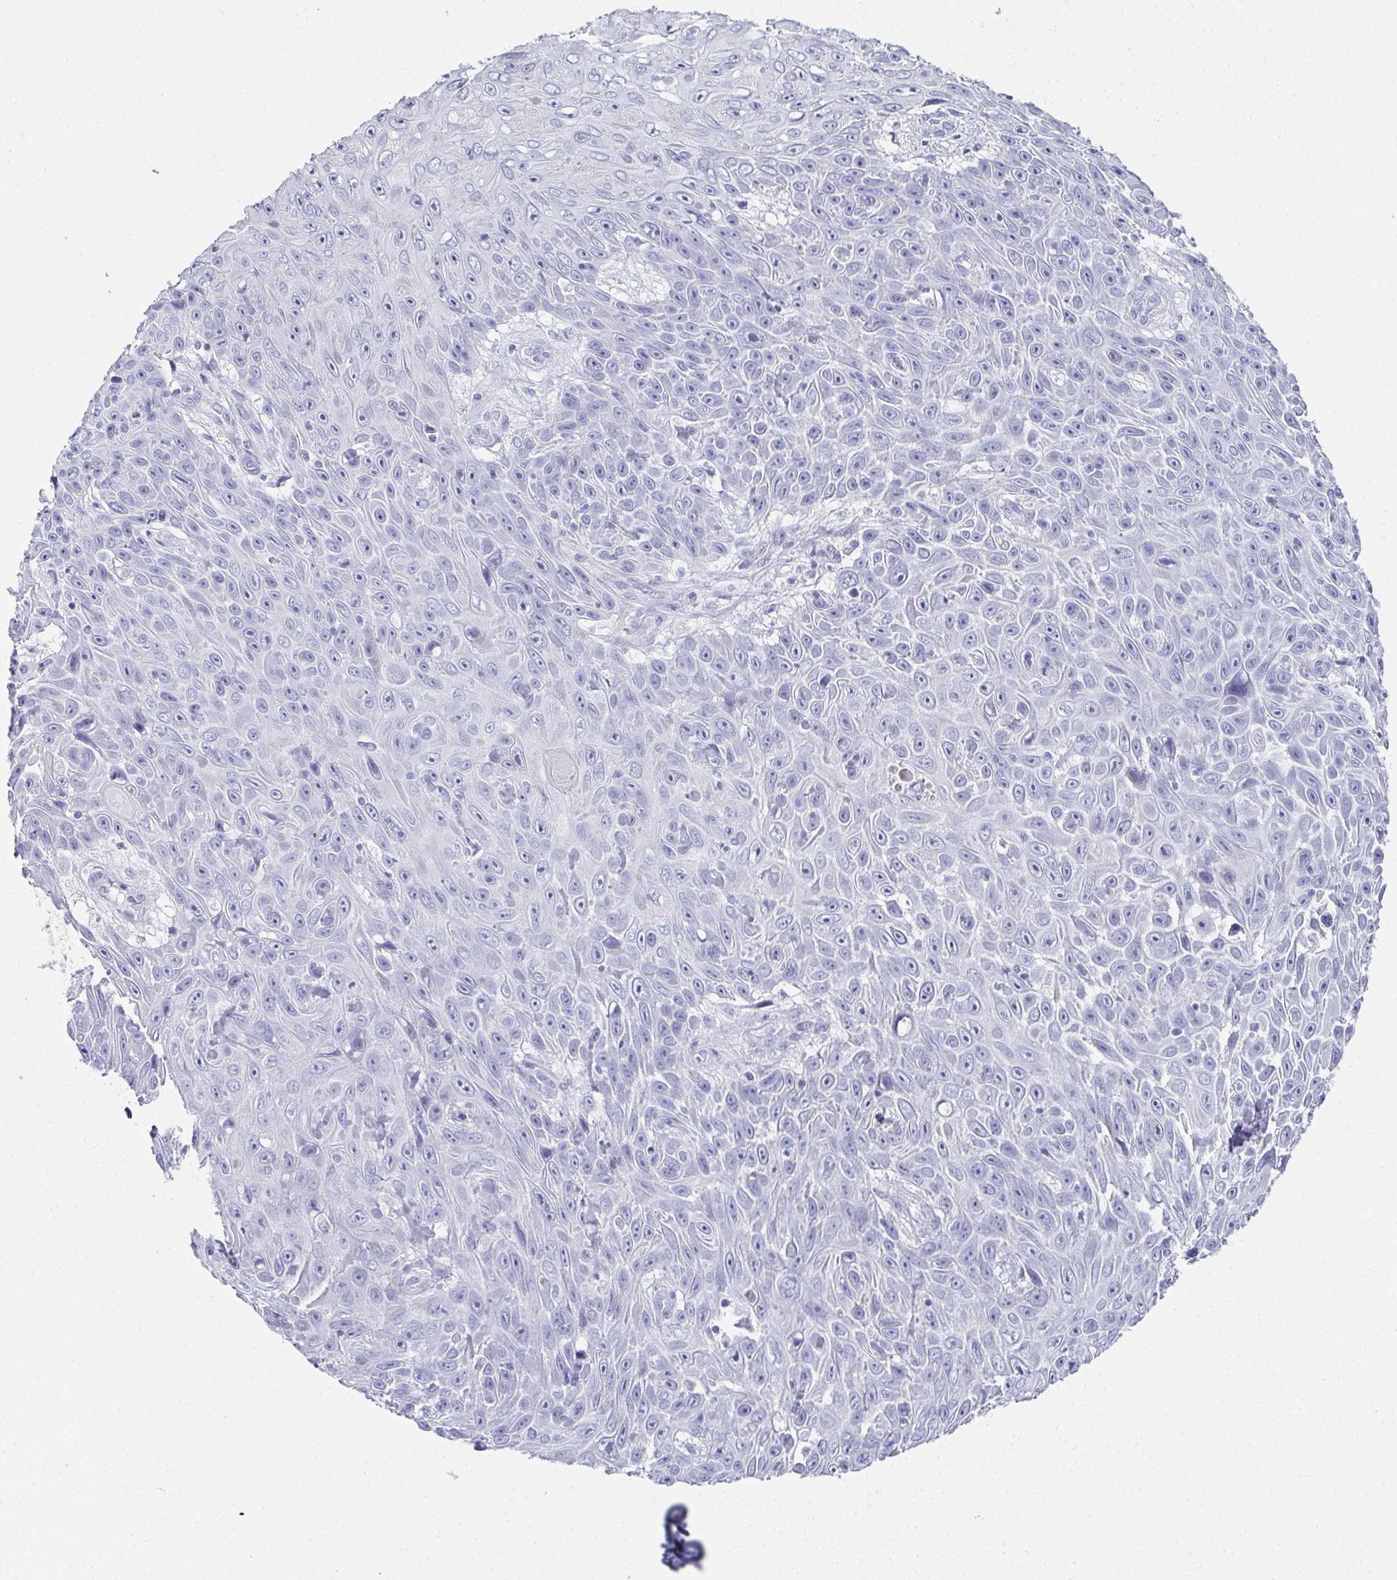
{"staining": {"intensity": "negative", "quantity": "none", "location": "none"}, "tissue": "skin cancer", "cell_type": "Tumor cells", "image_type": "cancer", "snomed": [{"axis": "morphology", "description": "Squamous cell carcinoma, NOS"}, {"axis": "topography", "description": "Skin"}], "caption": "Skin squamous cell carcinoma stained for a protein using IHC displays no expression tumor cells.", "gene": "SYCP1", "patient": {"sex": "male", "age": 82}}